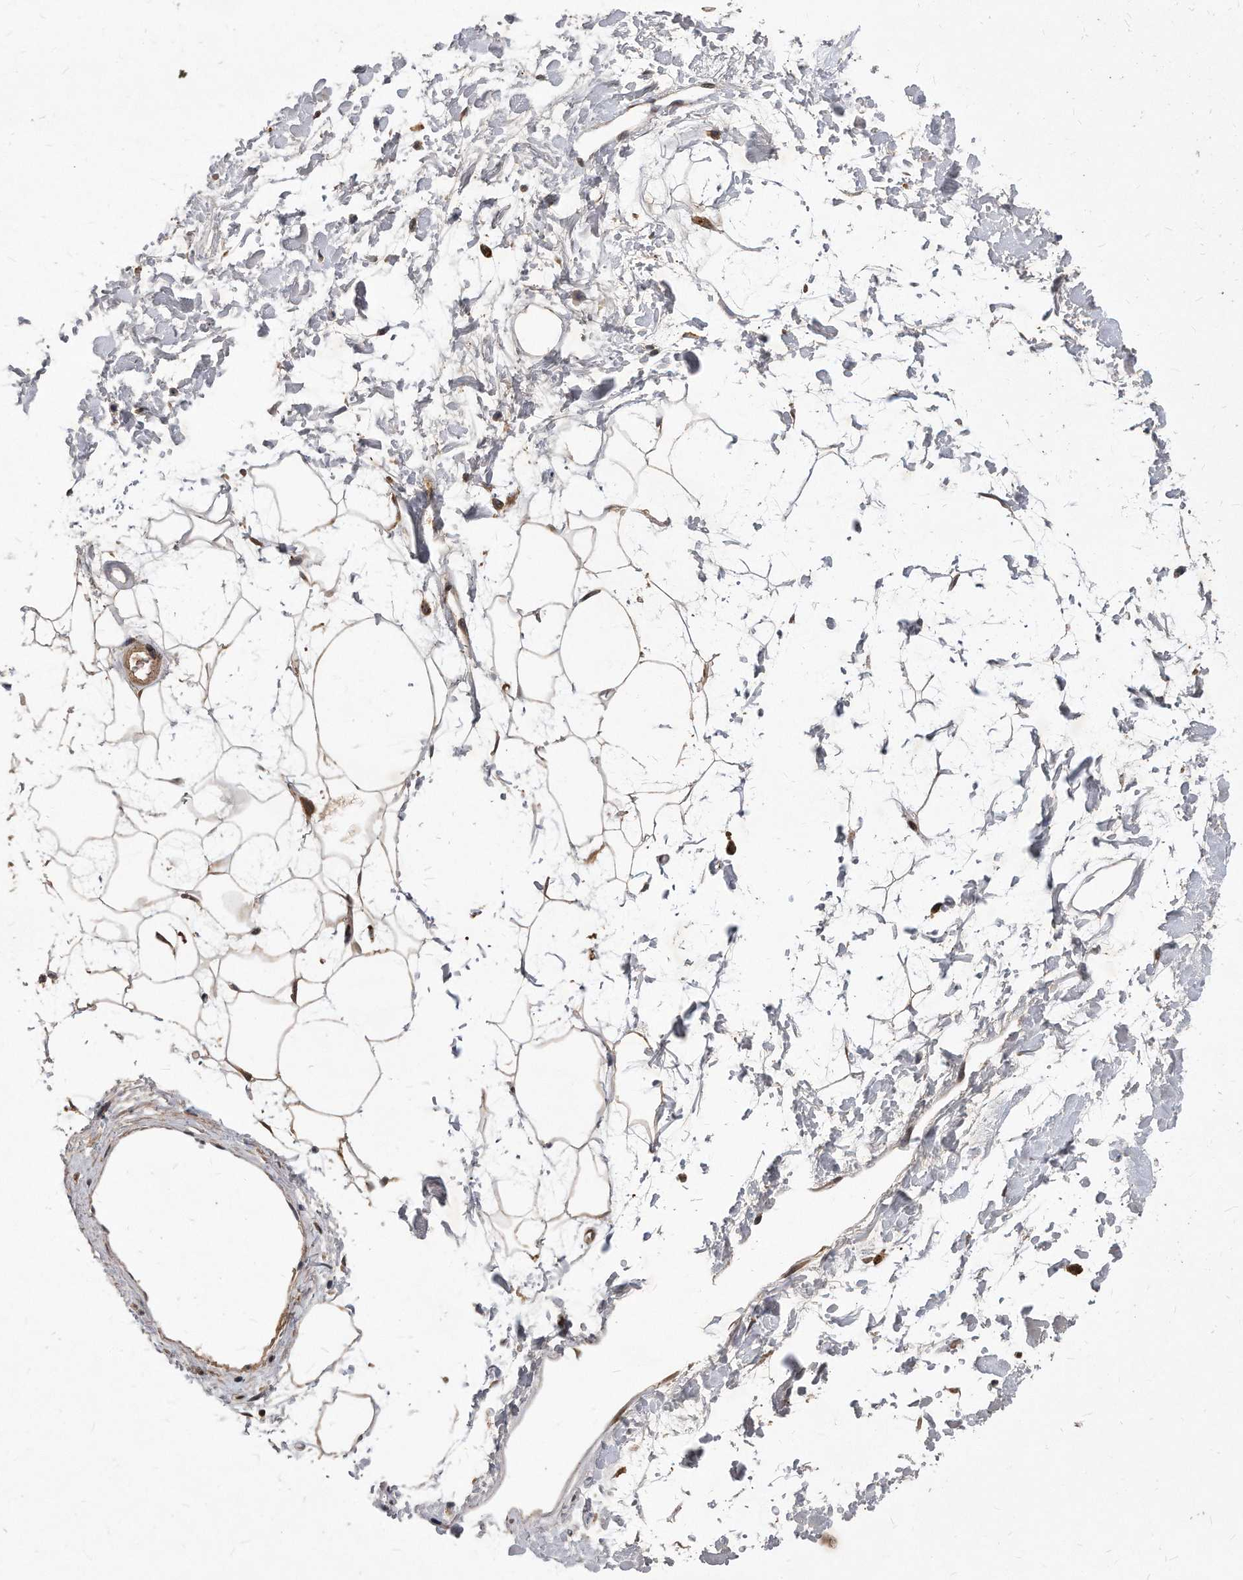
{"staining": {"intensity": "negative", "quantity": "none", "location": "none"}, "tissue": "adipose tissue", "cell_type": "Adipocytes", "image_type": "normal", "snomed": [{"axis": "morphology", "description": "Normal tissue, NOS"}, {"axis": "topography", "description": "Soft tissue"}], "caption": "This micrograph is of unremarkable adipose tissue stained with IHC to label a protein in brown with the nuclei are counter-stained blue. There is no positivity in adipocytes. (Brightfield microscopy of DAB immunohistochemistry (IHC) at high magnification).", "gene": "SOBP", "patient": {"sex": "male", "age": 72}}